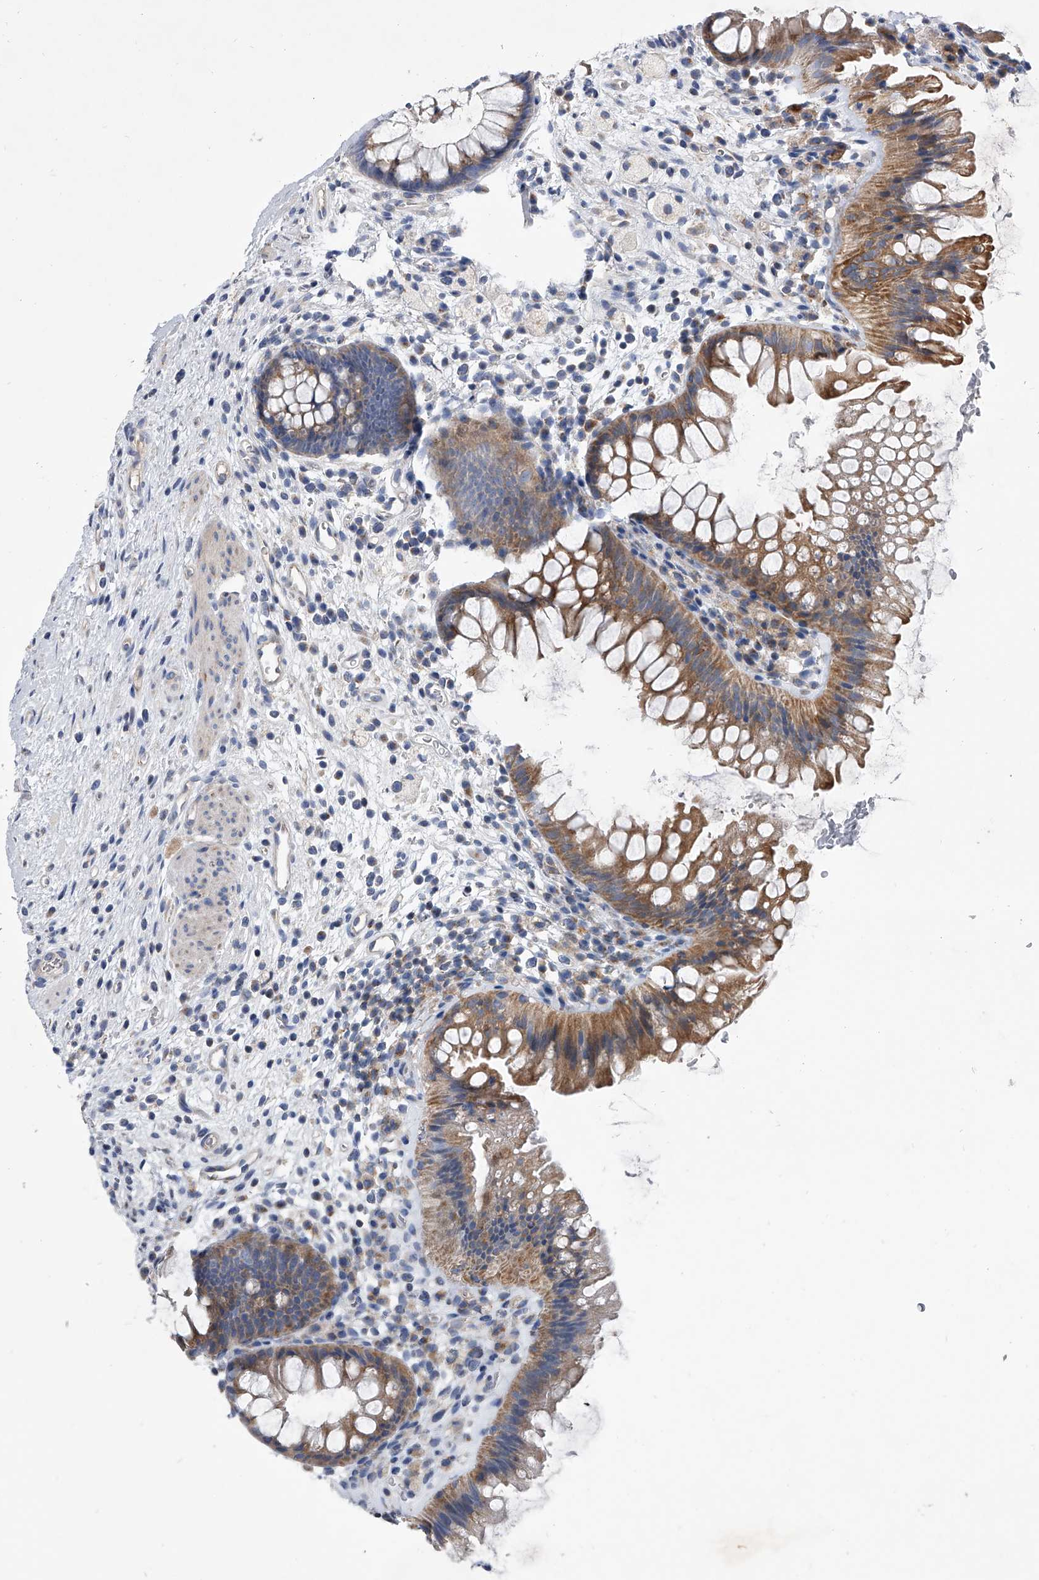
{"staining": {"intensity": "negative", "quantity": "none", "location": "none"}, "tissue": "colon", "cell_type": "Endothelial cells", "image_type": "normal", "snomed": [{"axis": "morphology", "description": "Normal tissue, NOS"}, {"axis": "topography", "description": "Colon"}], "caption": "IHC photomicrograph of normal colon: human colon stained with DAB reveals no significant protein expression in endothelial cells.", "gene": "SPP1", "patient": {"sex": "female", "age": 62}}